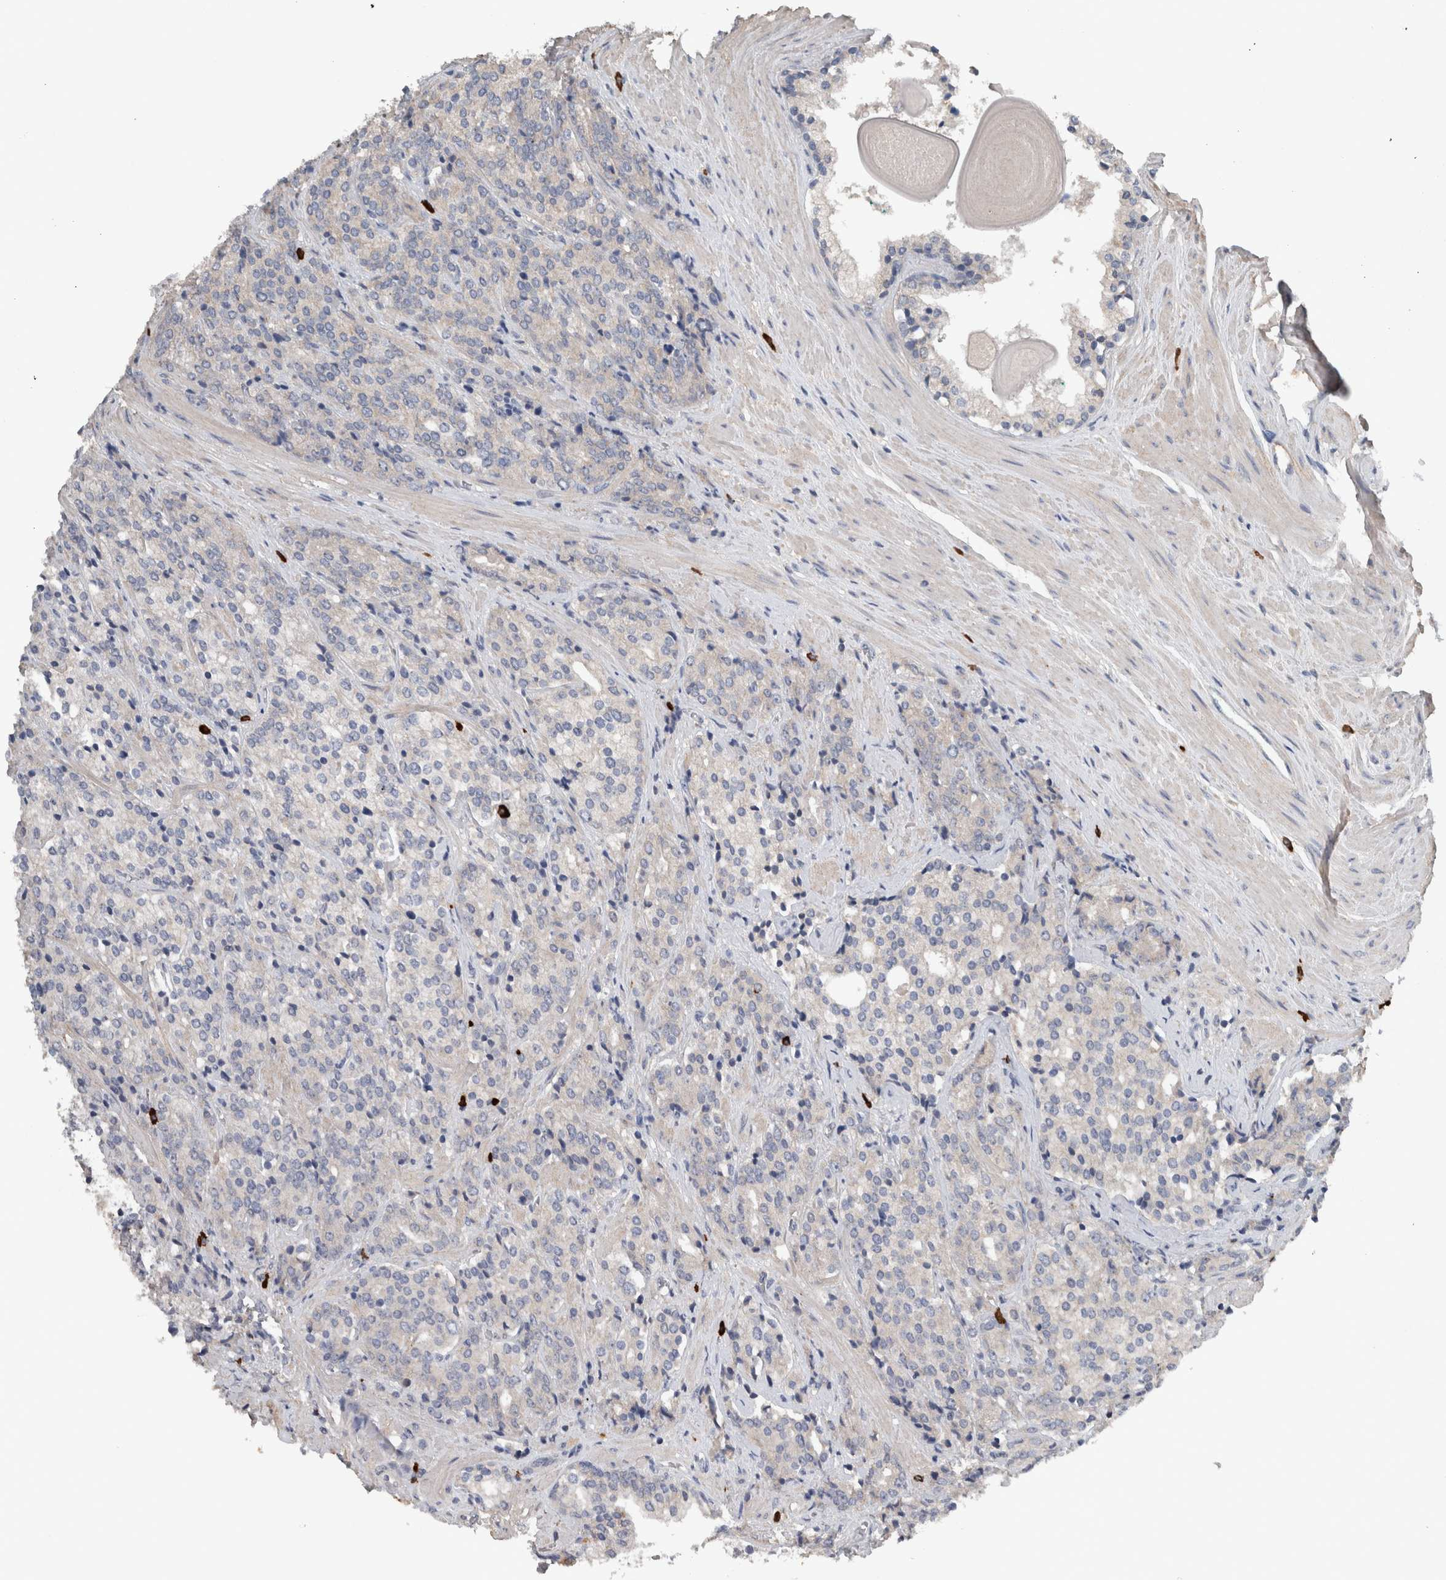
{"staining": {"intensity": "negative", "quantity": "none", "location": "none"}, "tissue": "prostate cancer", "cell_type": "Tumor cells", "image_type": "cancer", "snomed": [{"axis": "morphology", "description": "Adenocarcinoma, High grade"}, {"axis": "topography", "description": "Prostate"}], "caption": "High power microscopy photomicrograph of an immunohistochemistry (IHC) photomicrograph of prostate cancer, revealing no significant staining in tumor cells.", "gene": "CRNN", "patient": {"sex": "male", "age": 71}}